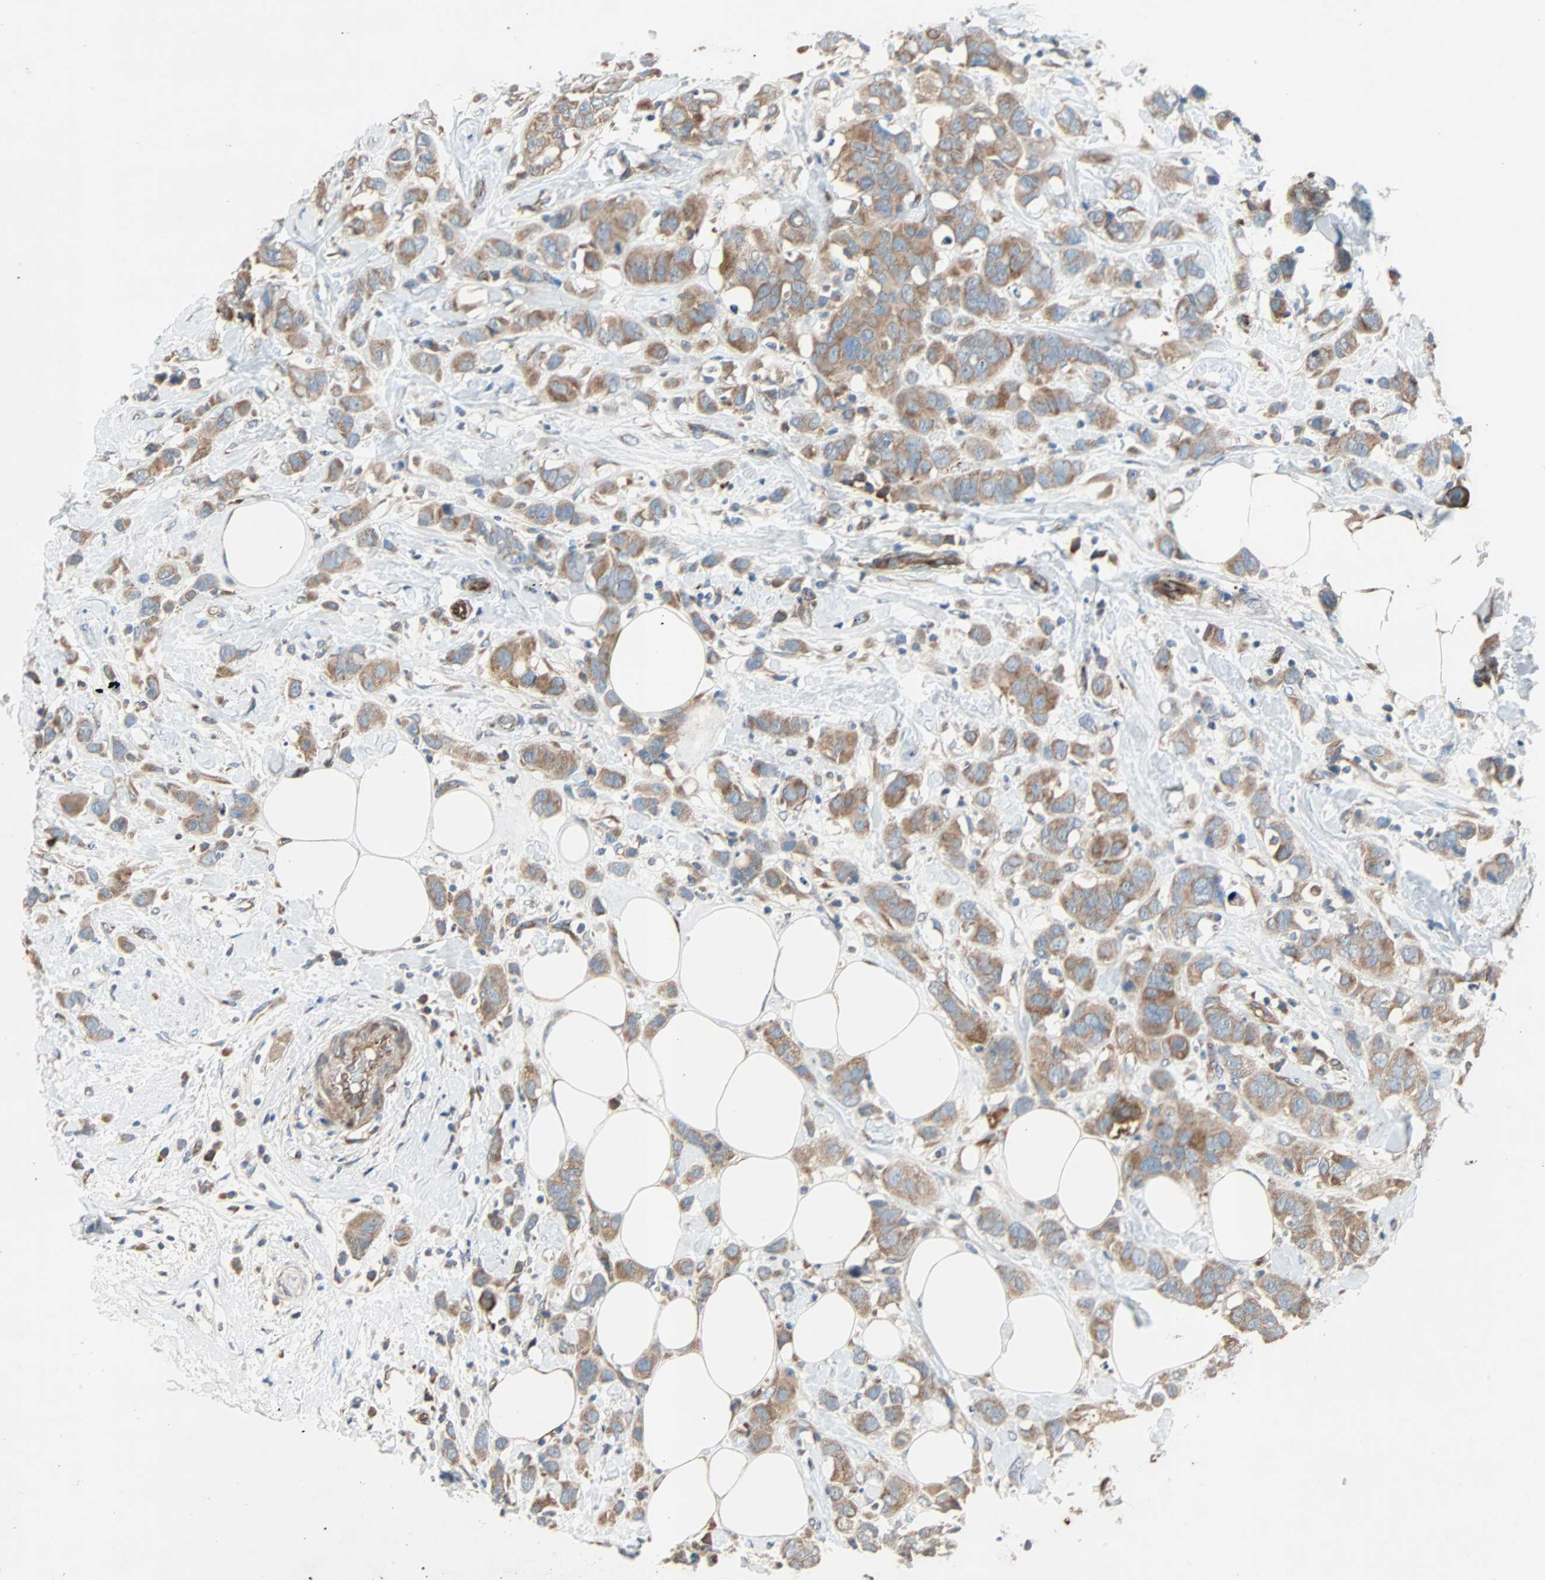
{"staining": {"intensity": "moderate", "quantity": ">75%", "location": "cytoplasmic/membranous"}, "tissue": "breast cancer", "cell_type": "Tumor cells", "image_type": "cancer", "snomed": [{"axis": "morphology", "description": "Normal tissue, NOS"}, {"axis": "morphology", "description": "Duct carcinoma"}, {"axis": "topography", "description": "Breast"}], "caption": "The immunohistochemical stain shows moderate cytoplasmic/membranous positivity in tumor cells of breast cancer (invasive ductal carcinoma) tissue.", "gene": "XYLT1", "patient": {"sex": "female", "age": 50}}